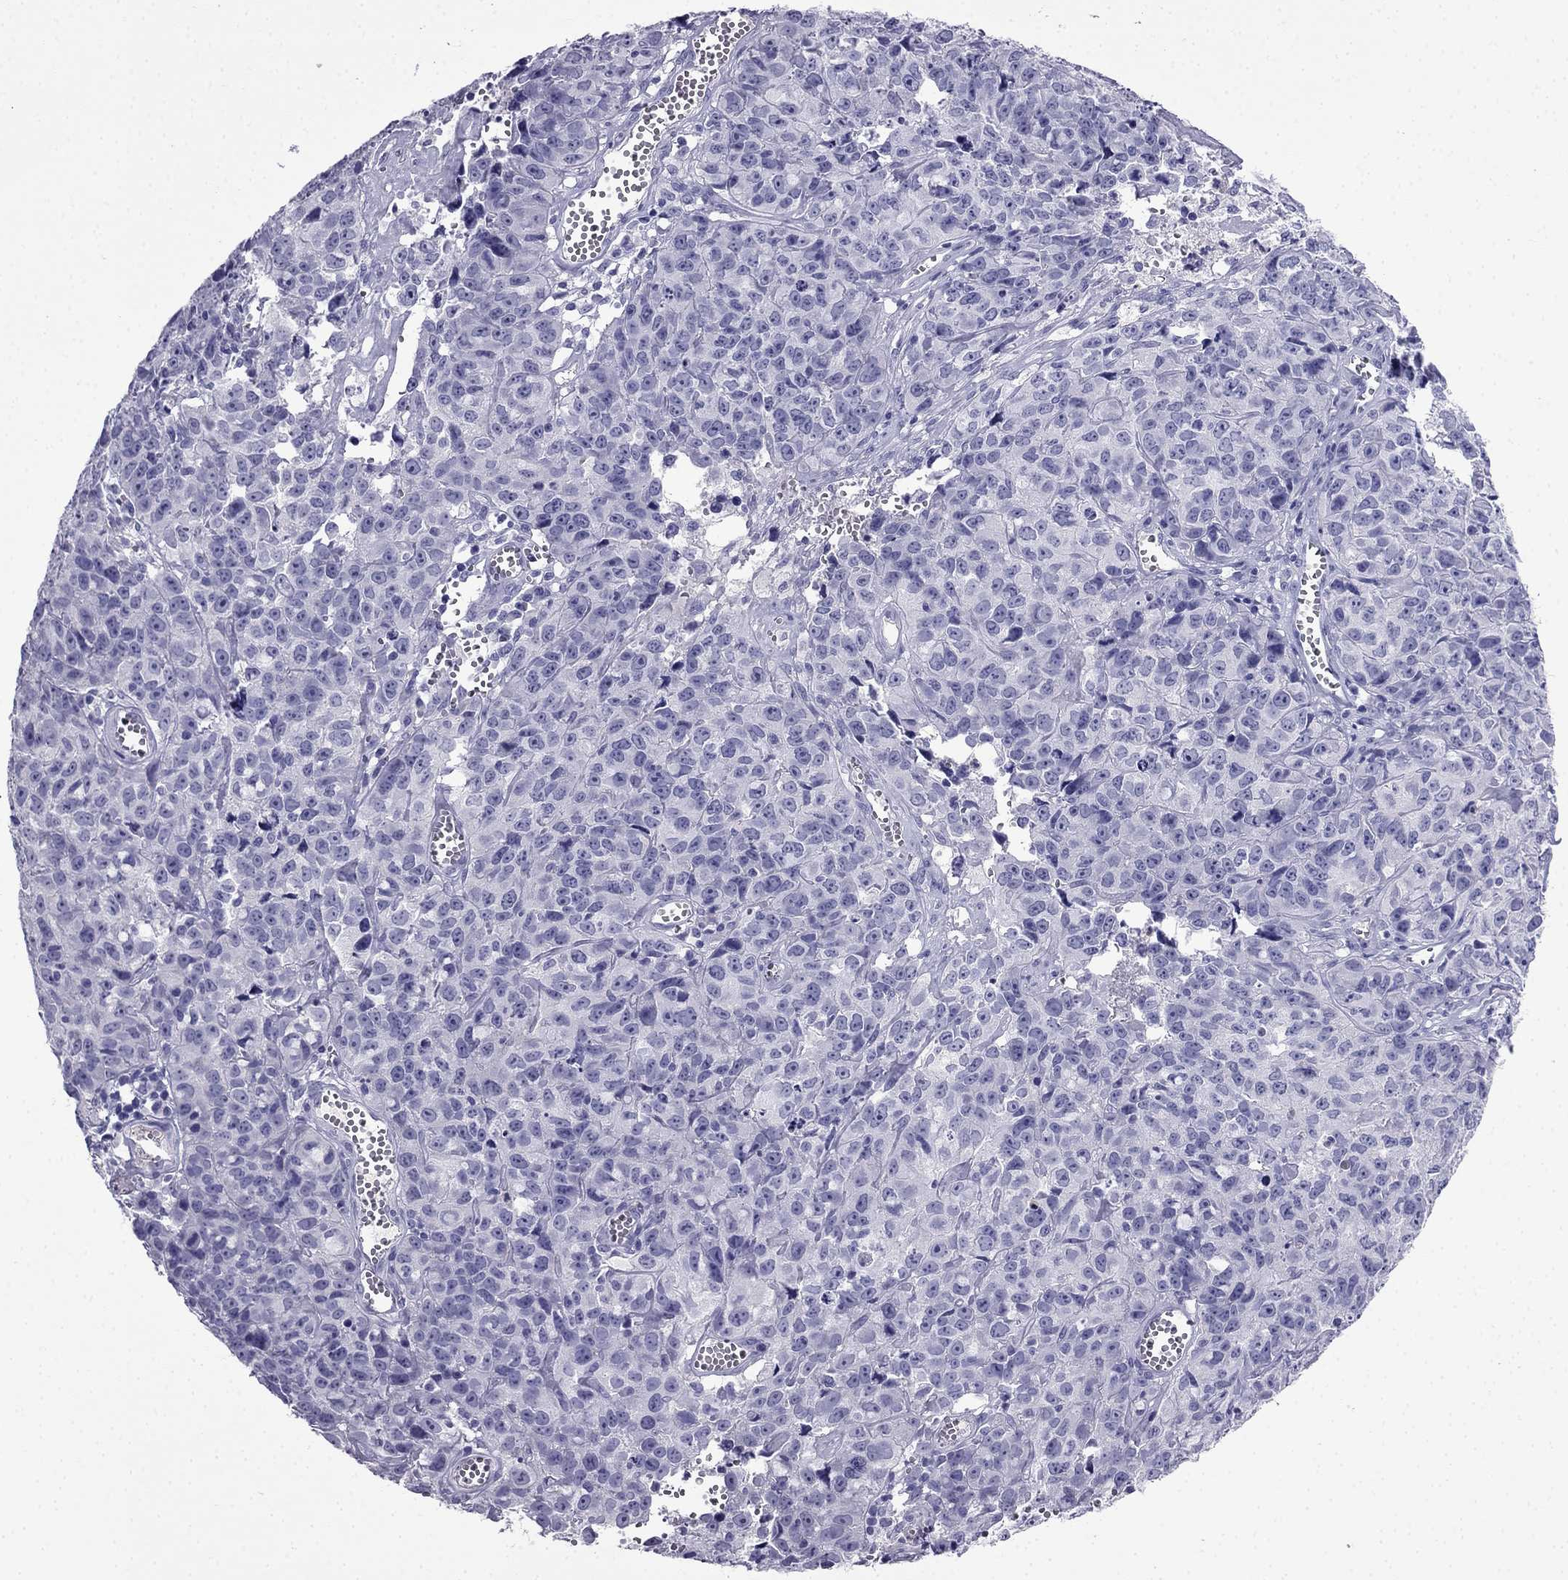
{"staining": {"intensity": "negative", "quantity": "none", "location": "none"}, "tissue": "cervical cancer", "cell_type": "Tumor cells", "image_type": "cancer", "snomed": [{"axis": "morphology", "description": "Squamous cell carcinoma, NOS"}, {"axis": "topography", "description": "Cervix"}], "caption": "A high-resolution micrograph shows immunohistochemistry (IHC) staining of cervical squamous cell carcinoma, which exhibits no significant staining in tumor cells.", "gene": "CDHR4", "patient": {"sex": "female", "age": 28}}